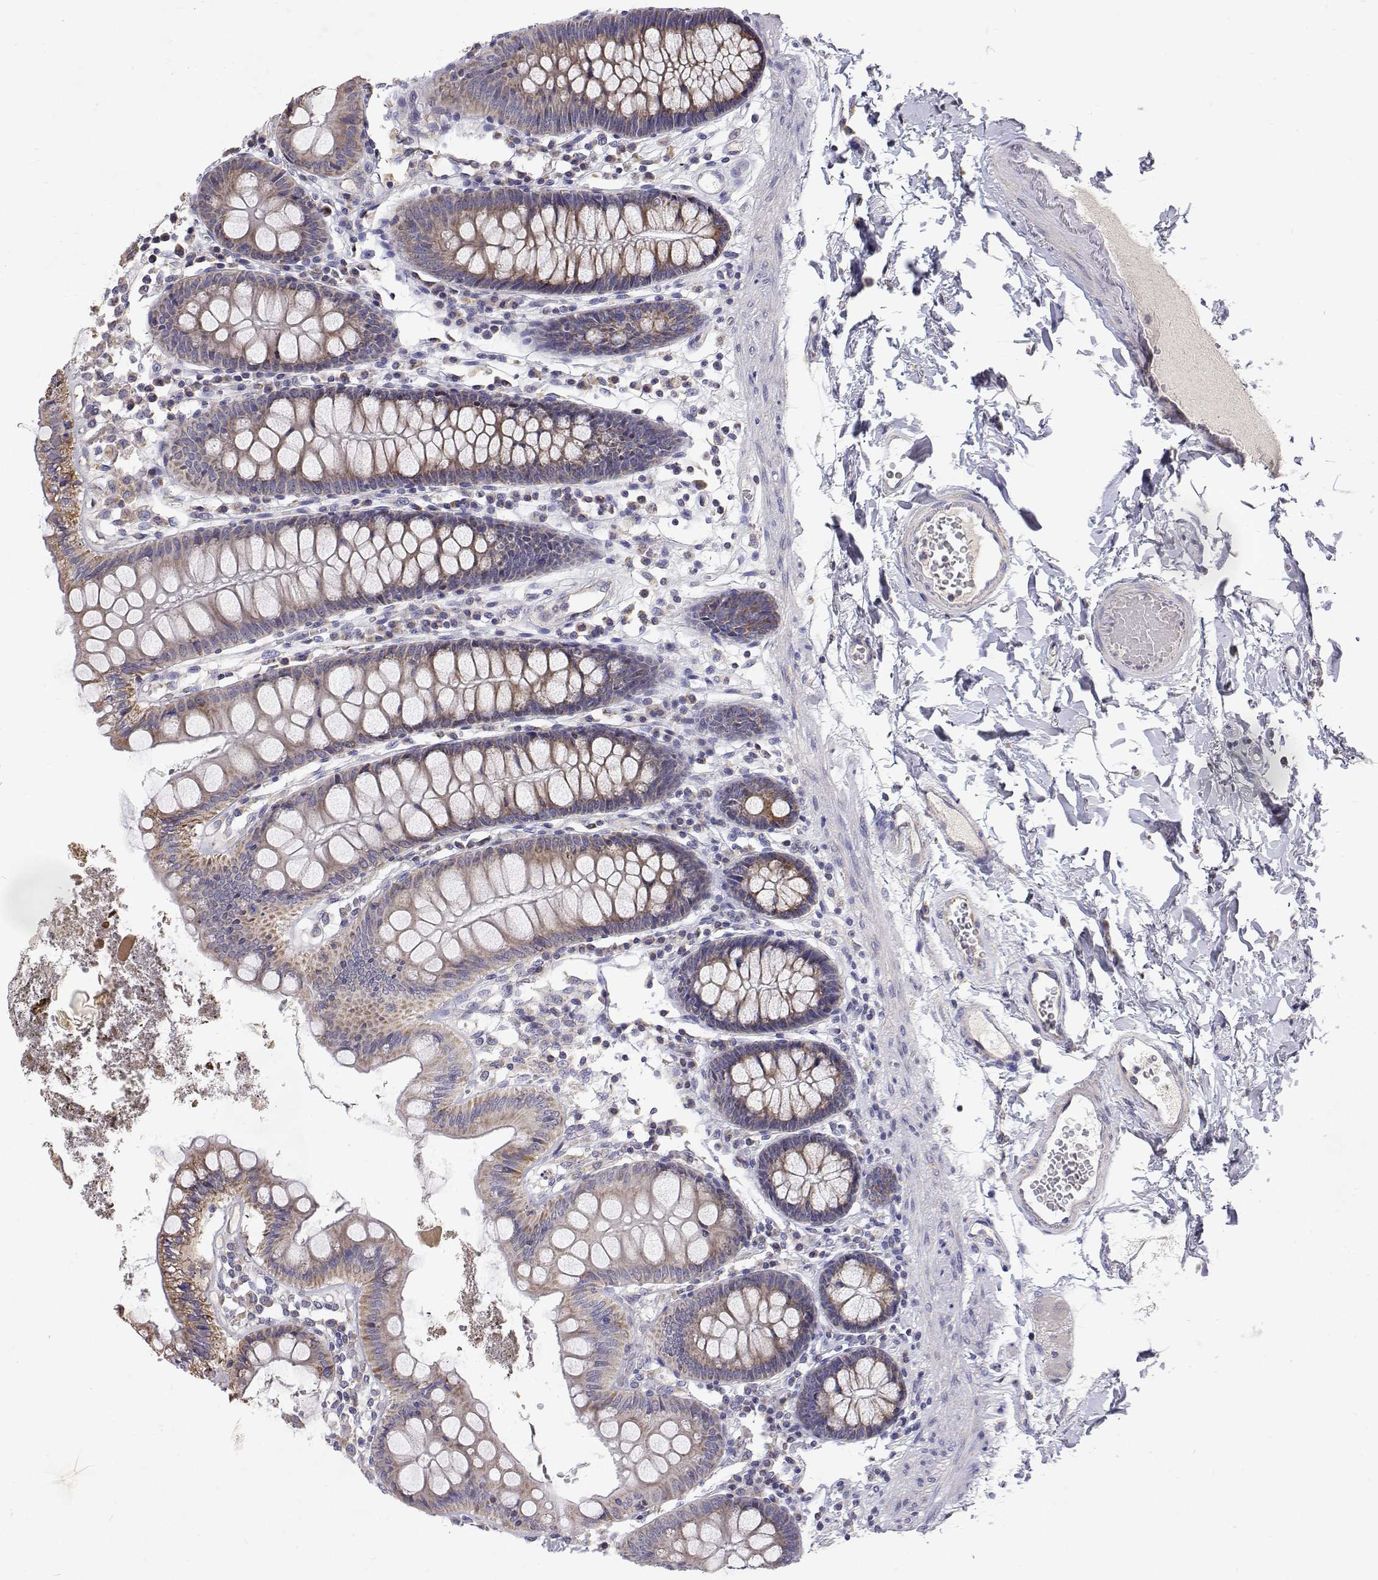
{"staining": {"intensity": "negative", "quantity": "none", "location": "none"}, "tissue": "colon", "cell_type": "Endothelial cells", "image_type": "normal", "snomed": [{"axis": "morphology", "description": "Normal tissue, NOS"}, {"axis": "topography", "description": "Colon"}], "caption": "An immunohistochemistry micrograph of benign colon is shown. There is no staining in endothelial cells of colon. The staining is performed using DAB (3,3'-diaminobenzidine) brown chromogen with nuclei counter-stained in using hematoxylin.", "gene": "TRIM60", "patient": {"sex": "male", "age": 84}}